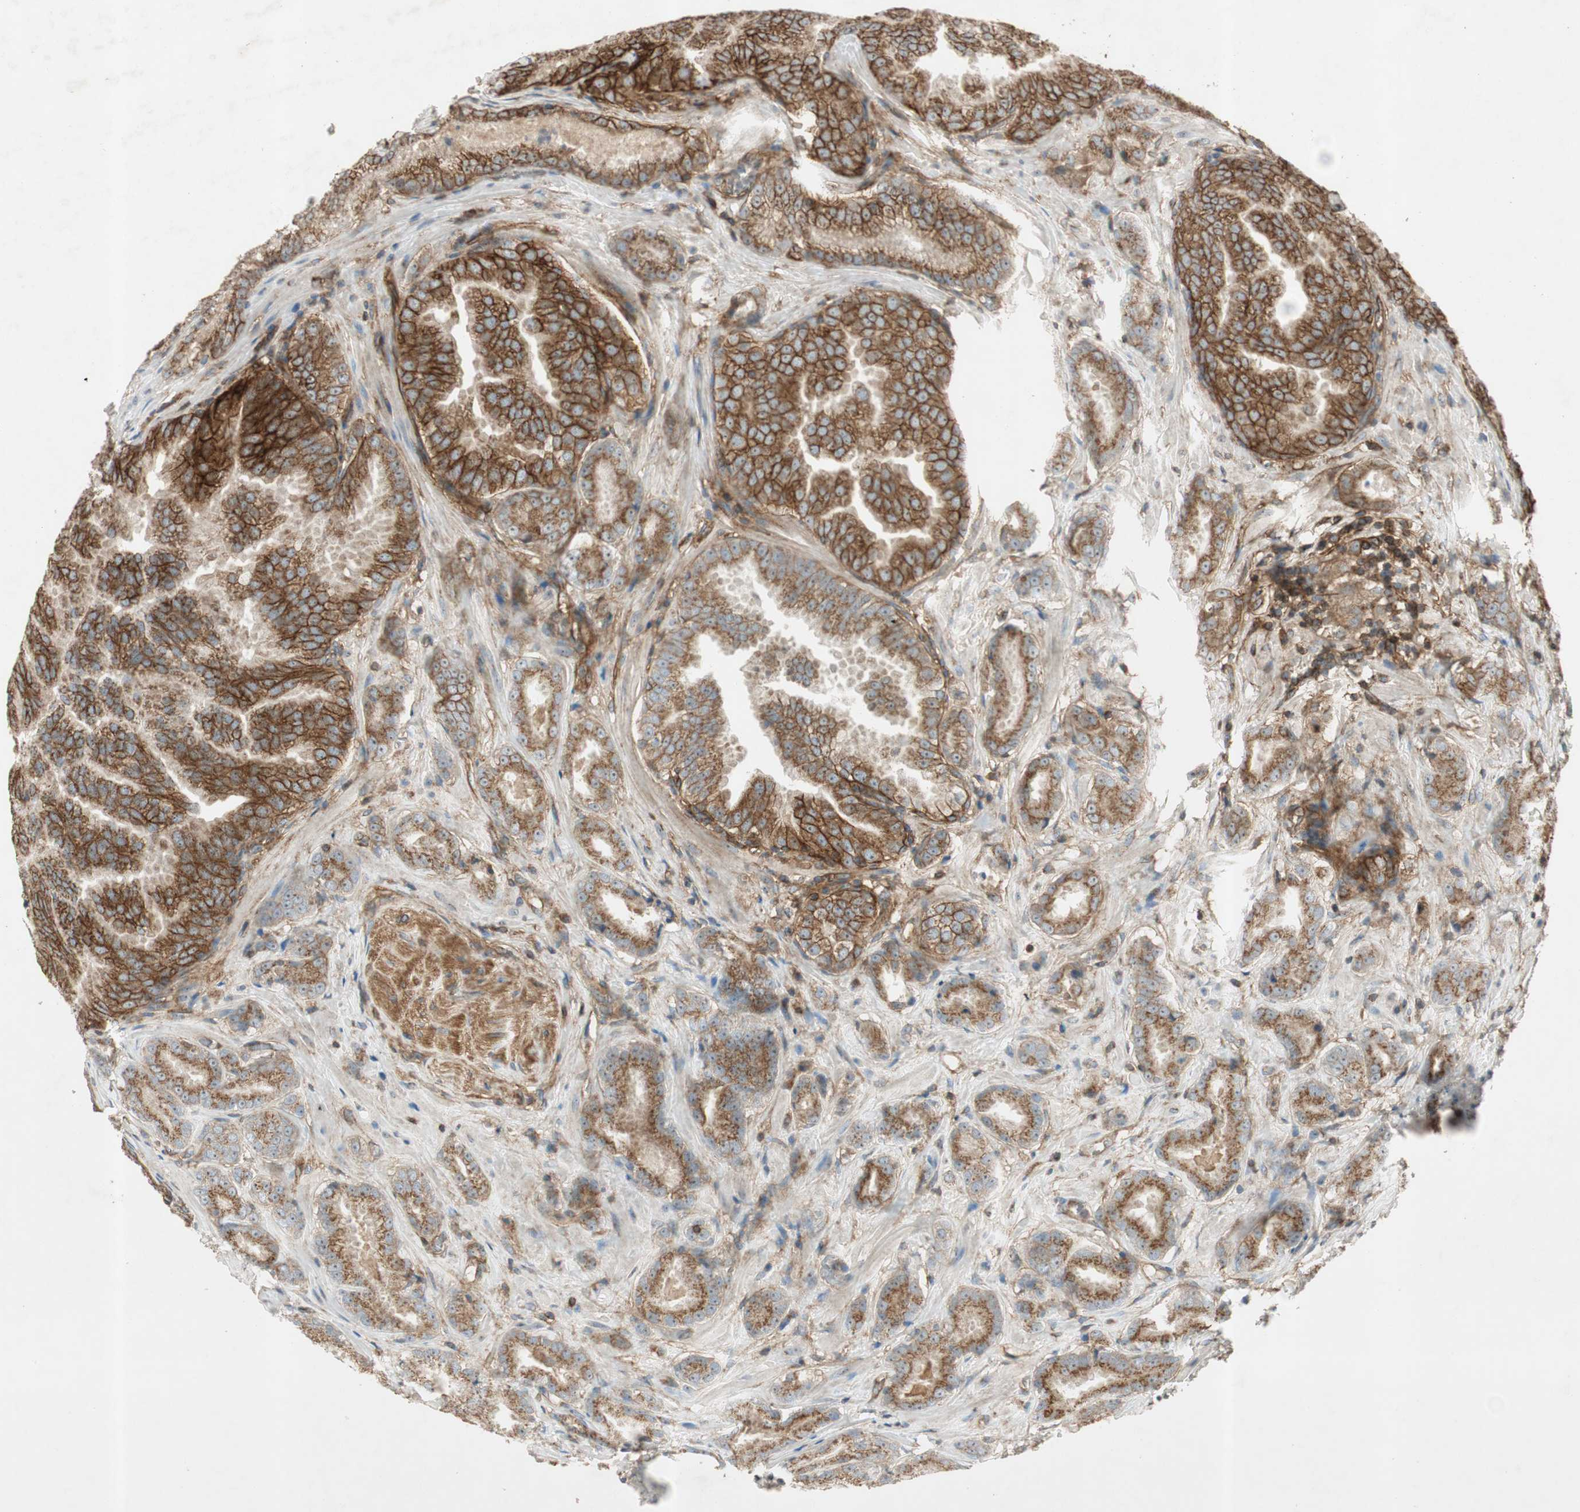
{"staining": {"intensity": "strong", "quantity": ">75%", "location": "cytoplasmic/membranous"}, "tissue": "prostate cancer", "cell_type": "Tumor cells", "image_type": "cancer", "snomed": [{"axis": "morphology", "description": "Adenocarcinoma, High grade"}, {"axis": "topography", "description": "Prostate"}], "caption": "Immunohistochemical staining of human prostate high-grade adenocarcinoma shows strong cytoplasmic/membranous protein staining in approximately >75% of tumor cells.", "gene": "BTN3A3", "patient": {"sex": "male", "age": 64}}